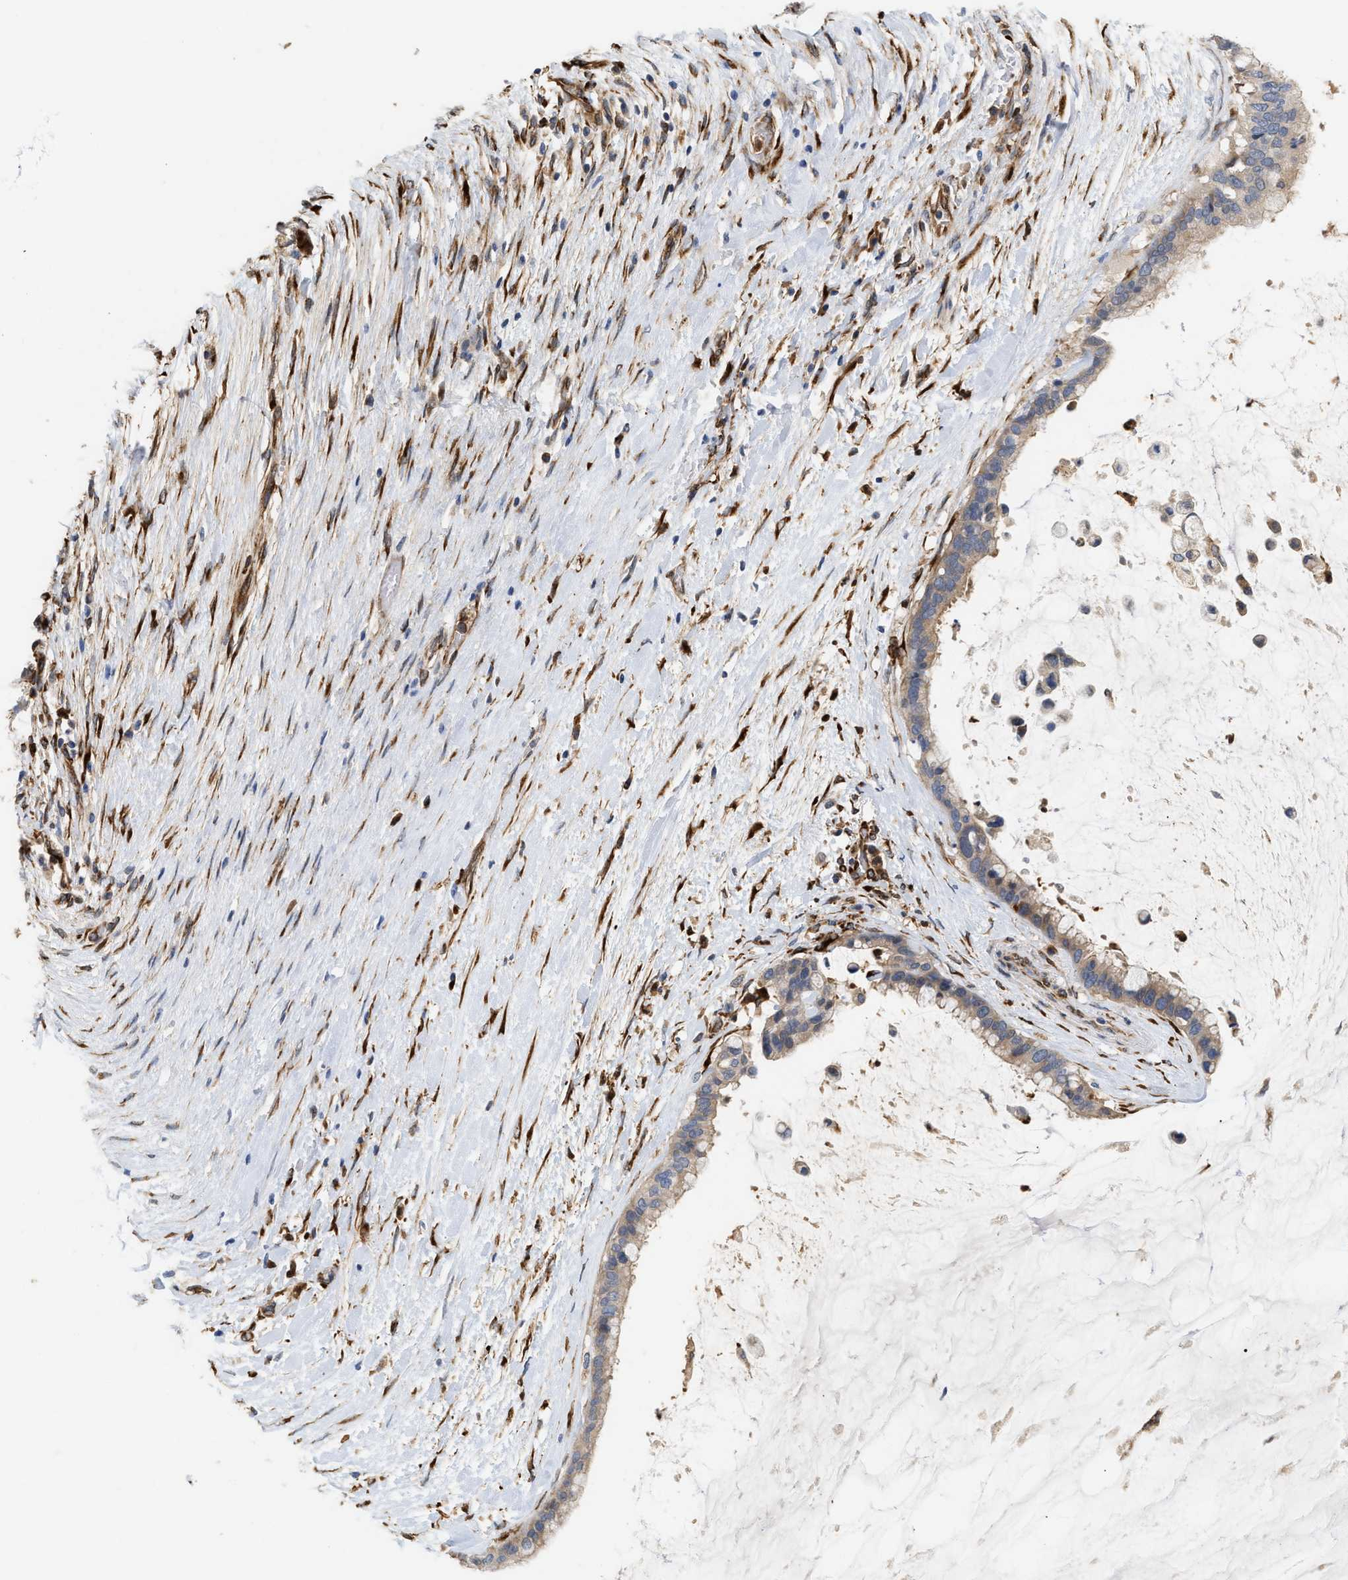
{"staining": {"intensity": "weak", "quantity": ">75%", "location": "cytoplasmic/membranous"}, "tissue": "pancreatic cancer", "cell_type": "Tumor cells", "image_type": "cancer", "snomed": [{"axis": "morphology", "description": "Adenocarcinoma, NOS"}, {"axis": "topography", "description": "Pancreas"}], "caption": "Brown immunohistochemical staining in pancreatic cancer (adenocarcinoma) demonstrates weak cytoplasmic/membranous staining in approximately >75% of tumor cells.", "gene": "PLCD1", "patient": {"sex": "male", "age": 41}}